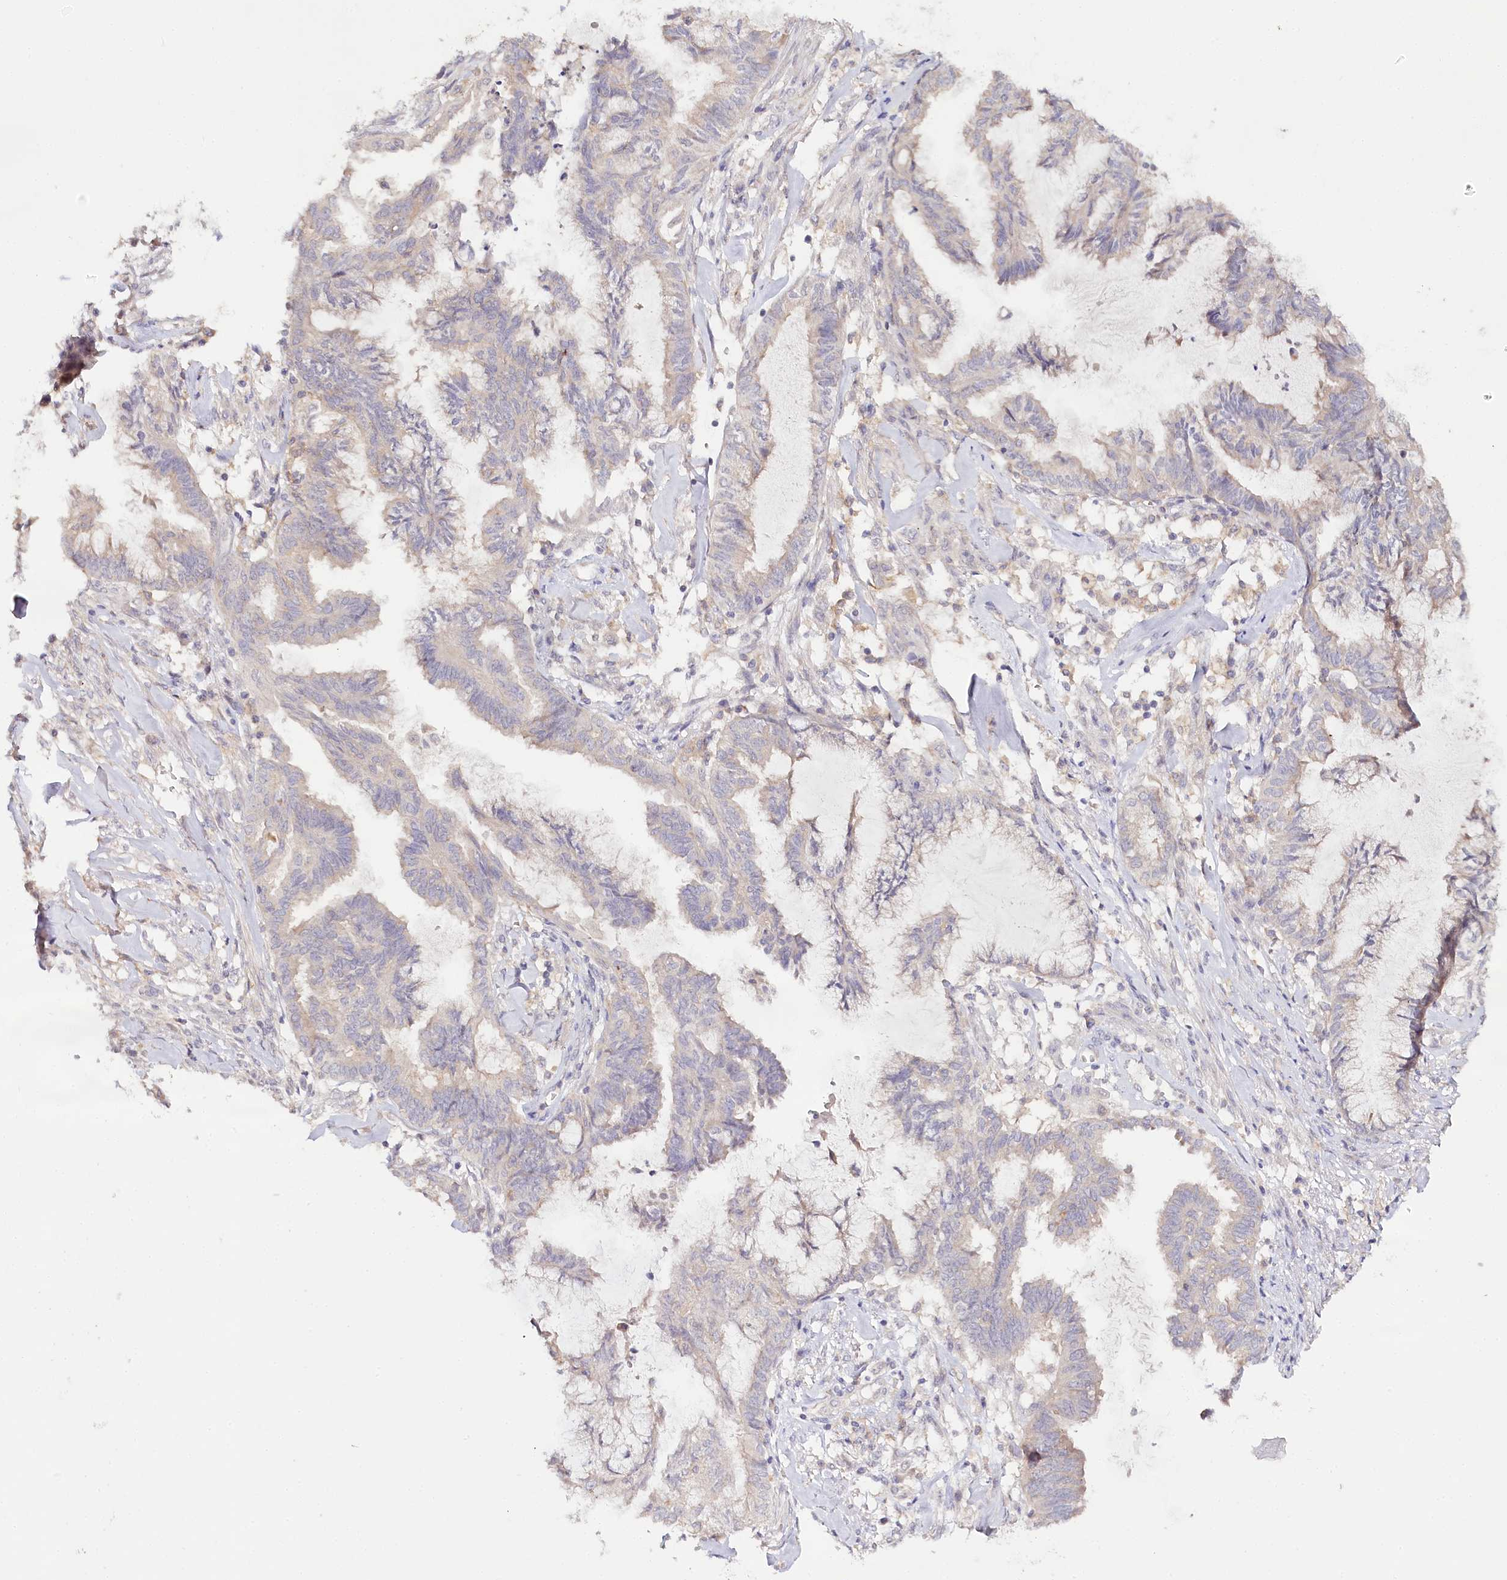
{"staining": {"intensity": "negative", "quantity": "none", "location": "none"}, "tissue": "endometrial cancer", "cell_type": "Tumor cells", "image_type": "cancer", "snomed": [{"axis": "morphology", "description": "Adenocarcinoma, NOS"}, {"axis": "topography", "description": "Endometrium"}], "caption": "Immunohistochemical staining of human adenocarcinoma (endometrial) exhibits no significant positivity in tumor cells. (Immunohistochemistry, brightfield microscopy, high magnification).", "gene": "DAPK1", "patient": {"sex": "female", "age": 86}}